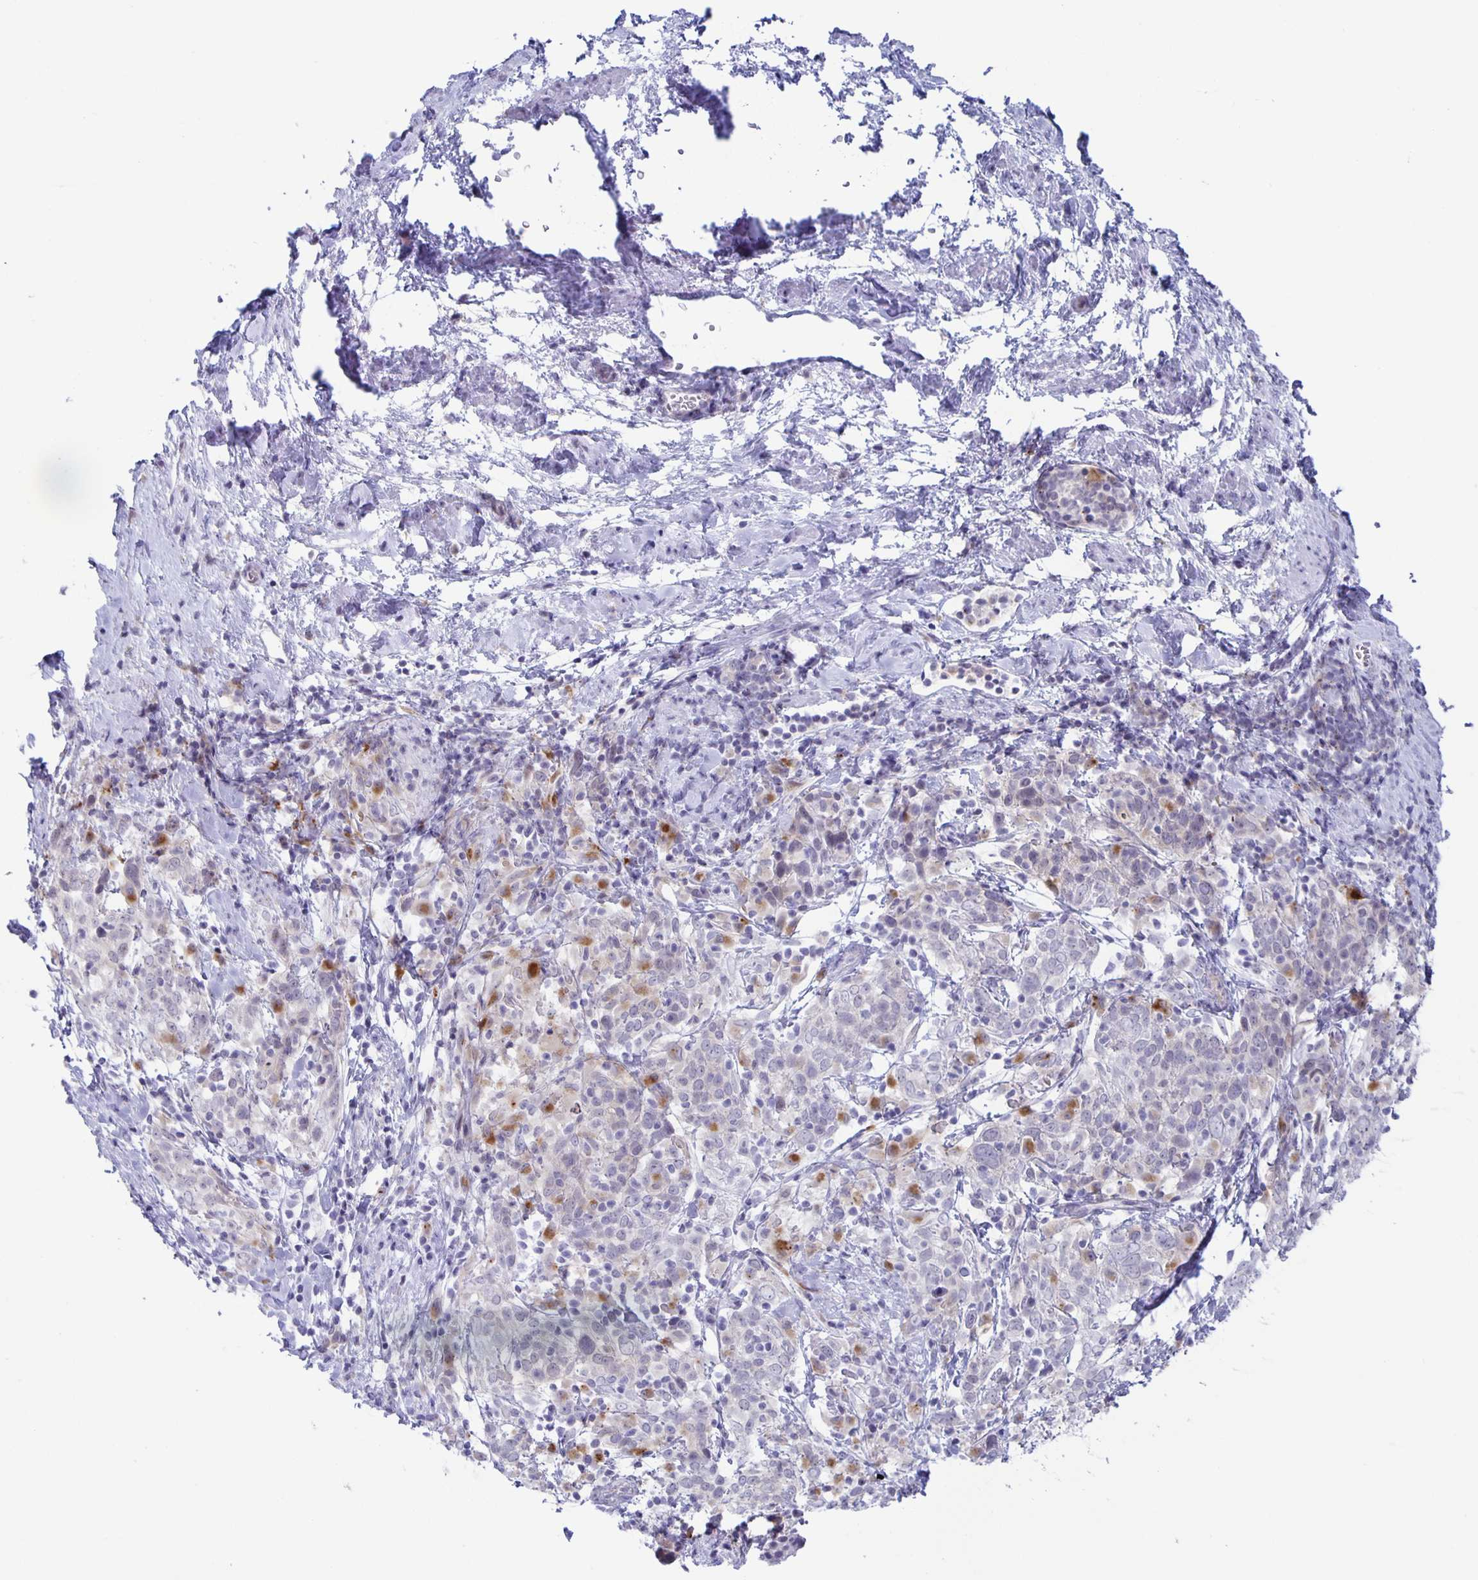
{"staining": {"intensity": "weak", "quantity": "<25%", "location": "cytoplasmic/membranous"}, "tissue": "cervical cancer", "cell_type": "Tumor cells", "image_type": "cancer", "snomed": [{"axis": "morphology", "description": "Squamous cell carcinoma, NOS"}, {"axis": "topography", "description": "Cervix"}], "caption": "Tumor cells show no significant protein positivity in cervical squamous cell carcinoma. (Stains: DAB (3,3'-diaminobenzidine) IHC with hematoxylin counter stain, Microscopy: brightfield microscopy at high magnification).", "gene": "LIPA", "patient": {"sex": "female", "age": 61}}